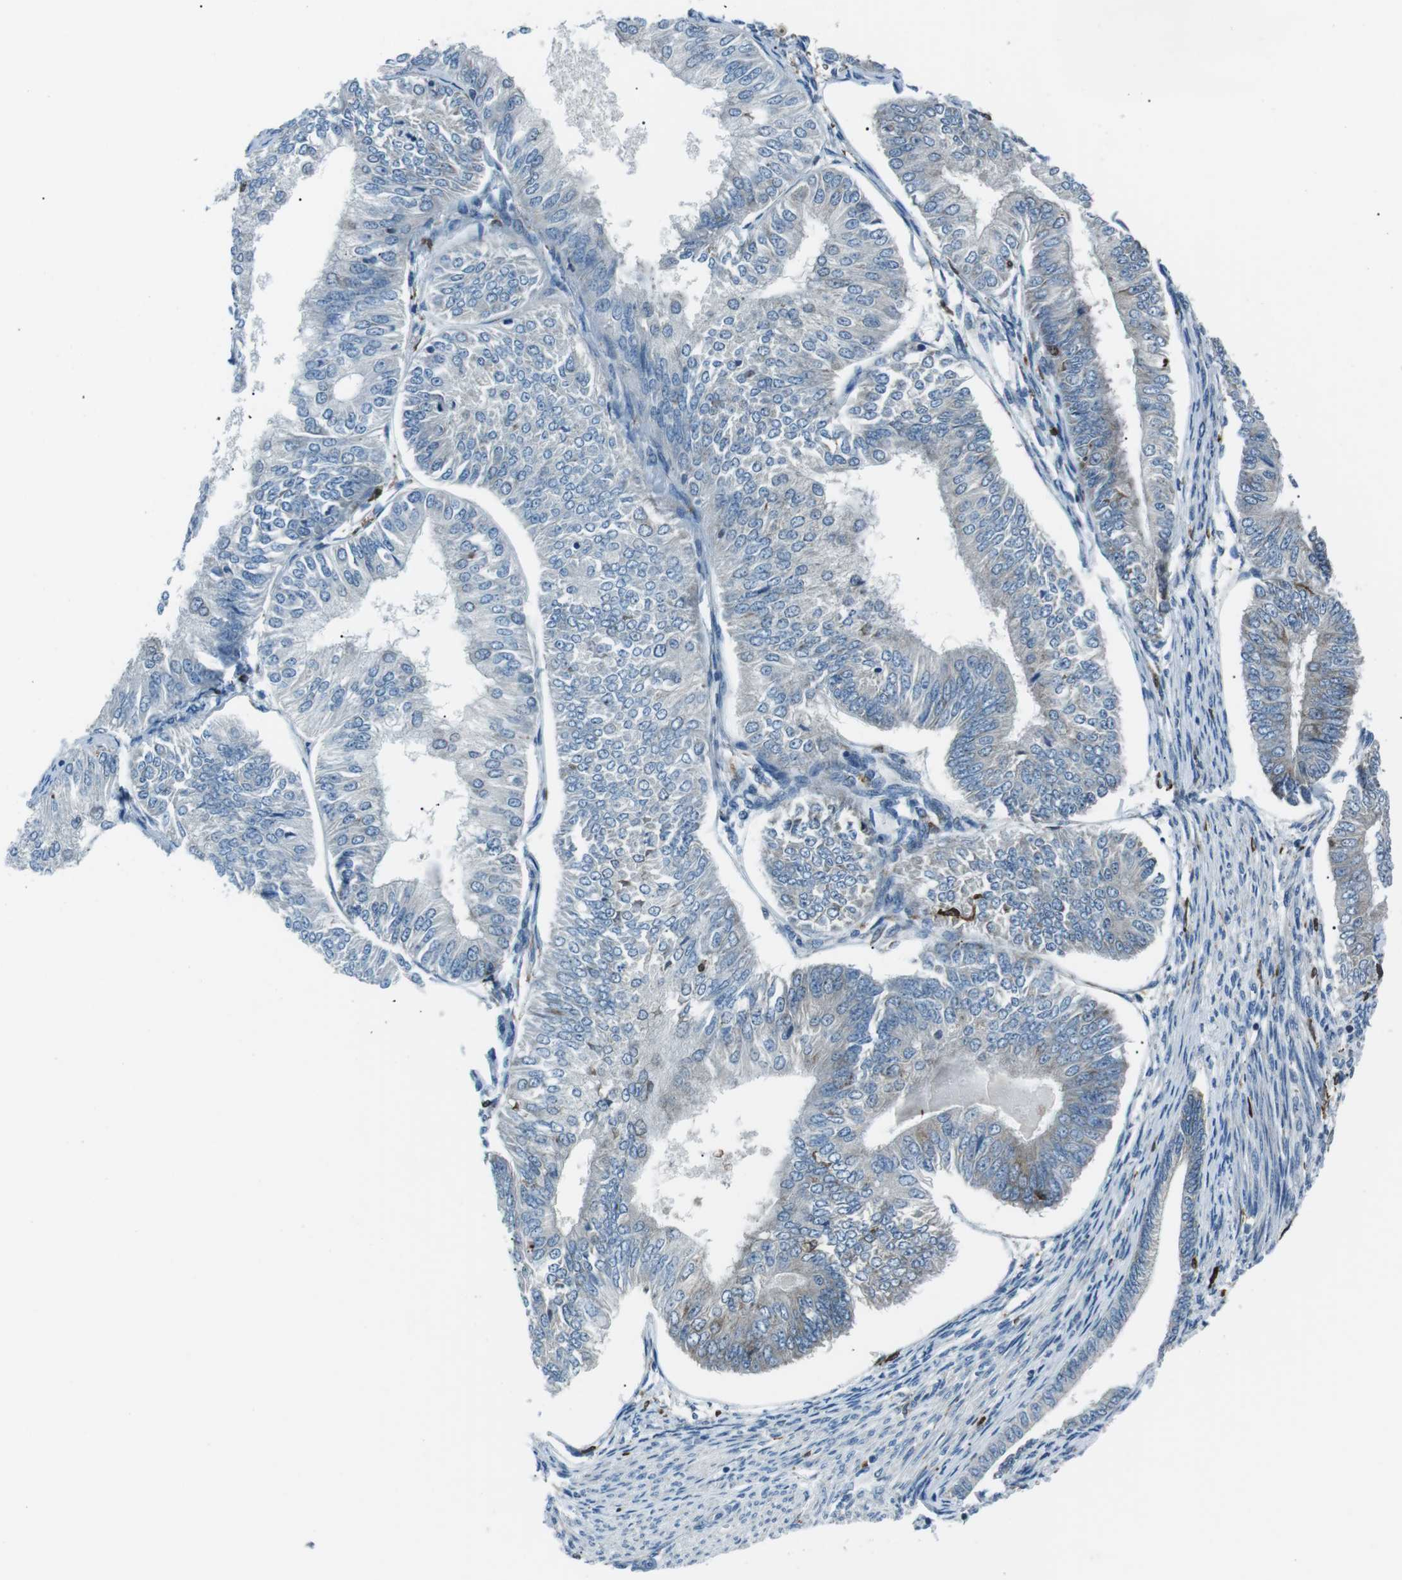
{"staining": {"intensity": "negative", "quantity": "none", "location": "none"}, "tissue": "endometrial cancer", "cell_type": "Tumor cells", "image_type": "cancer", "snomed": [{"axis": "morphology", "description": "Adenocarcinoma, NOS"}, {"axis": "topography", "description": "Endometrium"}], "caption": "High power microscopy image of an IHC image of endometrial cancer, revealing no significant positivity in tumor cells.", "gene": "BLNK", "patient": {"sex": "female", "age": 58}}